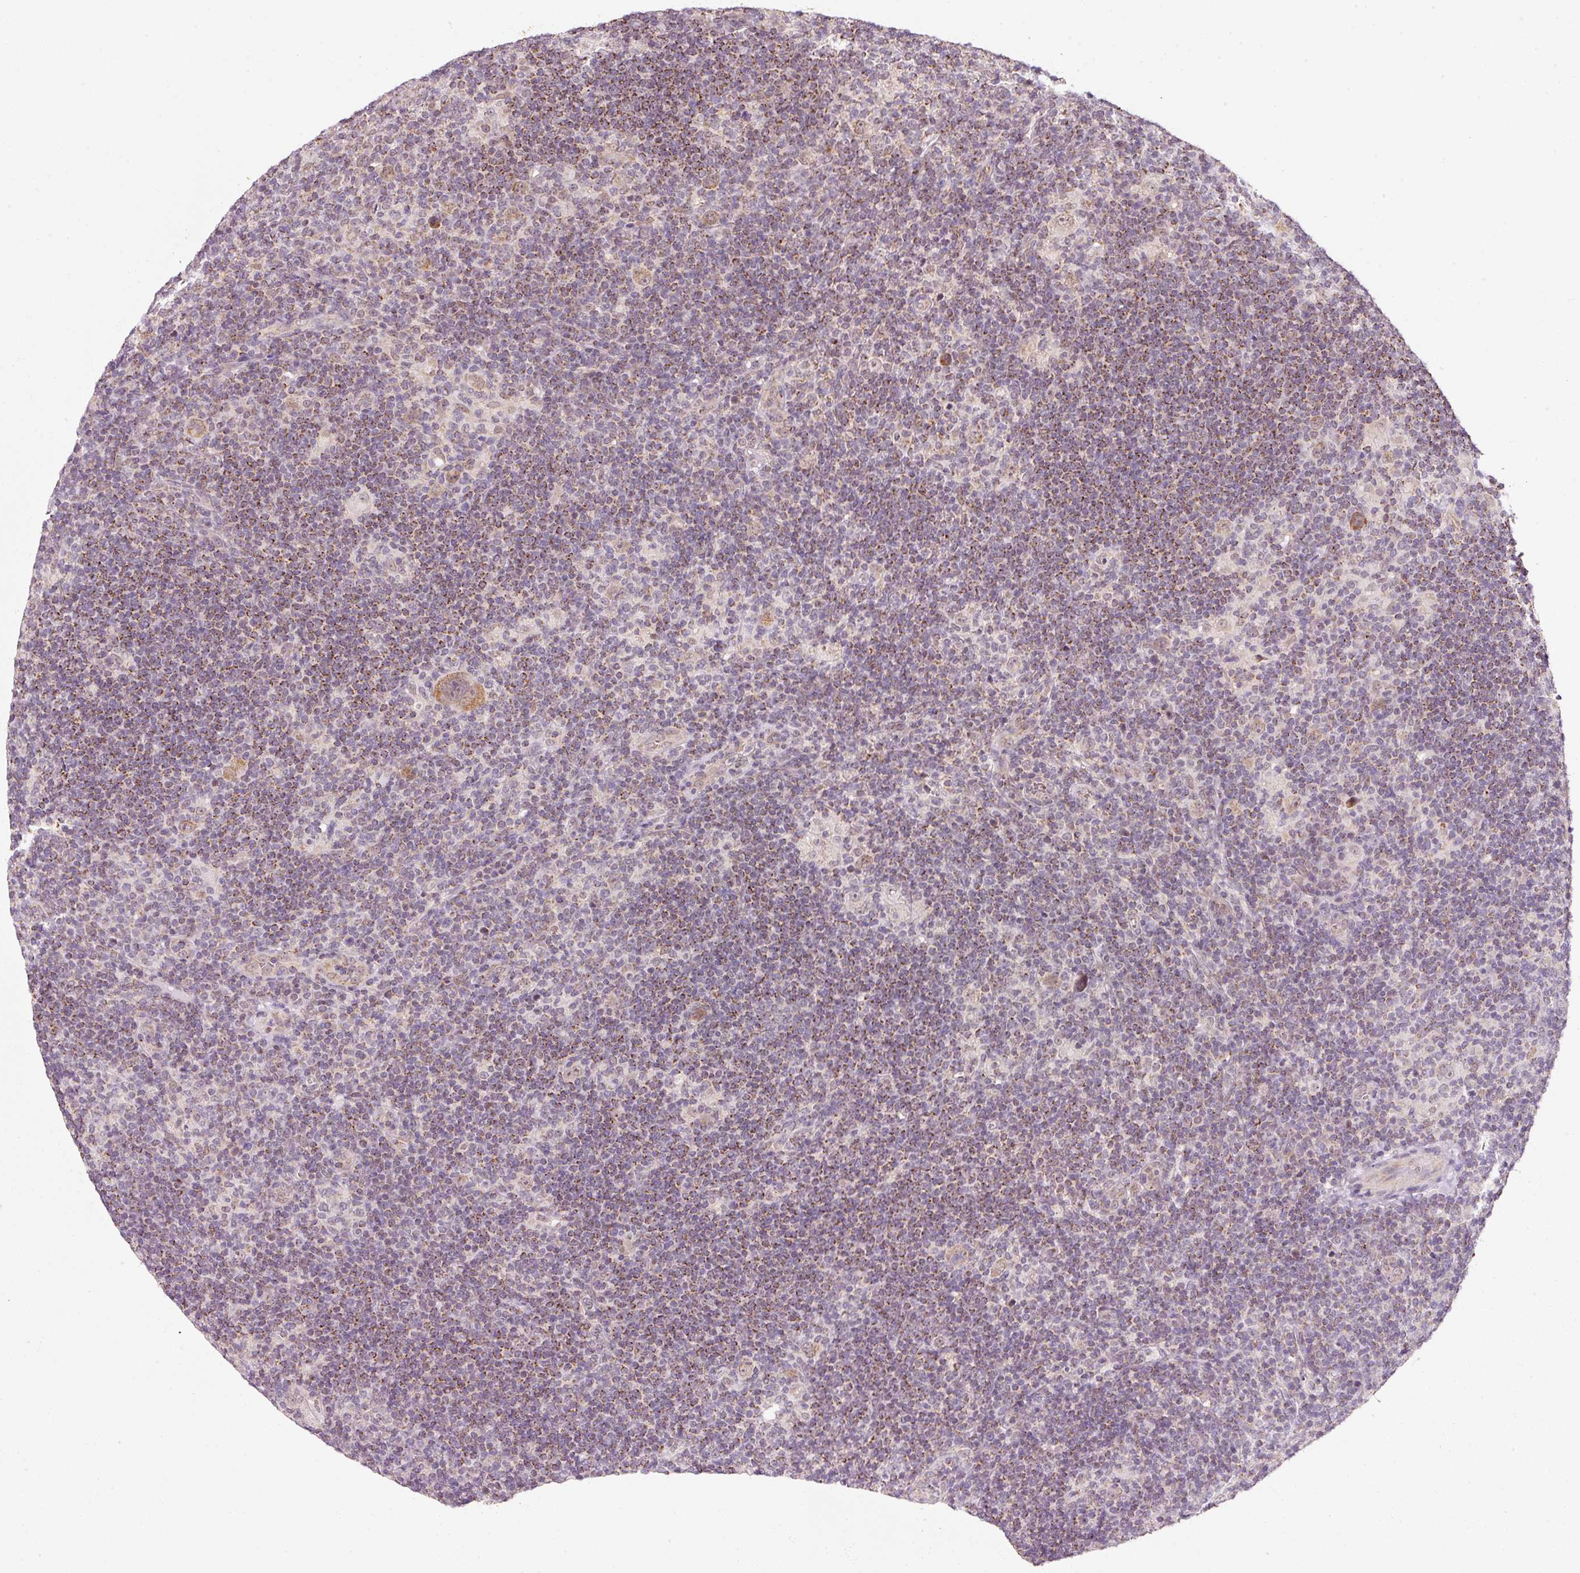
{"staining": {"intensity": "moderate", "quantity": "25%-75%", "location": "cytoplasmic/membranous"}, "tissue": "lymphoma", "cell_type": "Tumor cells", "image_type": "cancer", "snomed": [{"axis": "morphology", "description": "Hodgkin's disease, NOS"}, {"axis": "topography", "description": "Lymph node"}], "caption": "About 25%-75% of tumor cells in human Hodgkin's disease demonstrate moderate cytoplasmic/membranous protein expression as visualized by brown immunohistochemical staining.", "gene": "ZNF460", "patient": {"sex": "female", "age": 57}}